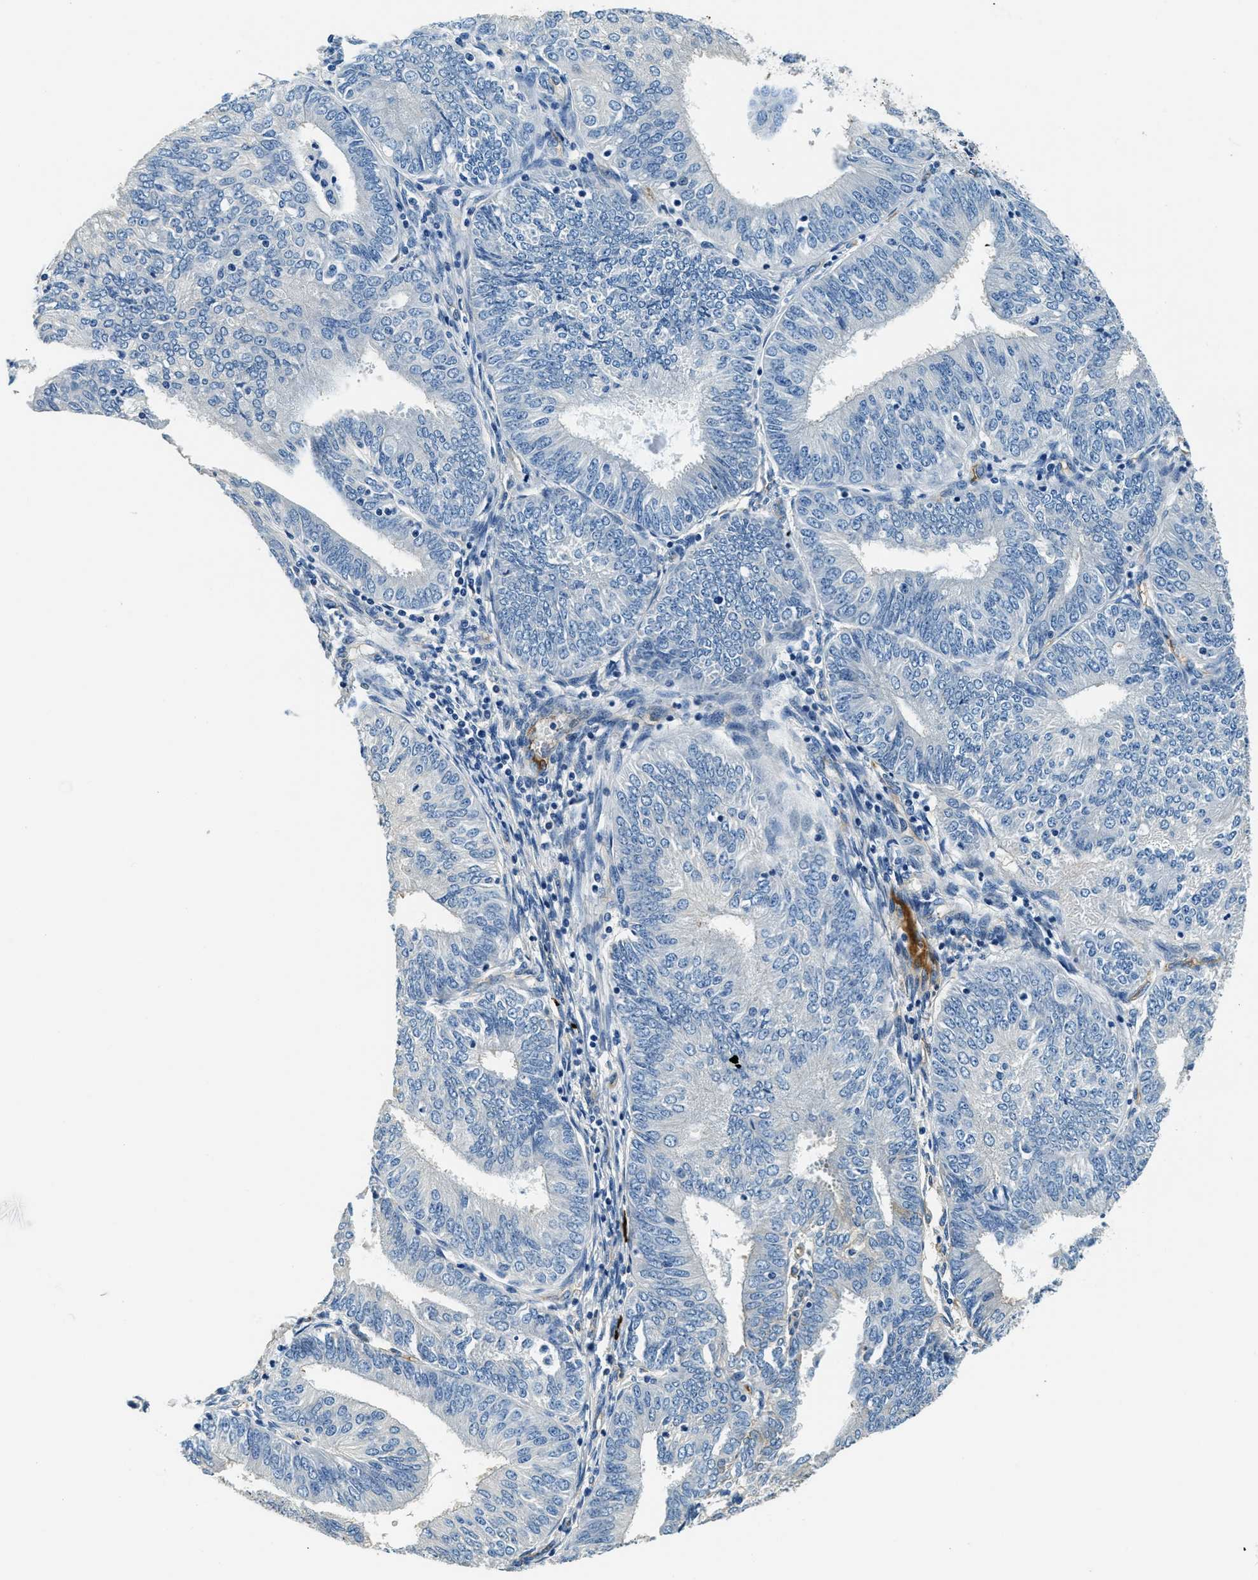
{"staining": {"intensity": "negative", "quantity": "none", "location": "none"}, "tissue": "endometrial cancer", "cell_type": "Tumor cells", "image_type": "cancer", "snomed": [{"axis": "morphology", "description": "Adenocarcinoma, NOS"}, {"axis": "topography", "description": "Endometrium"}], "caption": "Image shows no protein positivity in tumor cells of endometrial cancer (adenocarcinoma) tissue.", "gene": "TMEM186", "patient": {"sex": "female", "age": 58}}